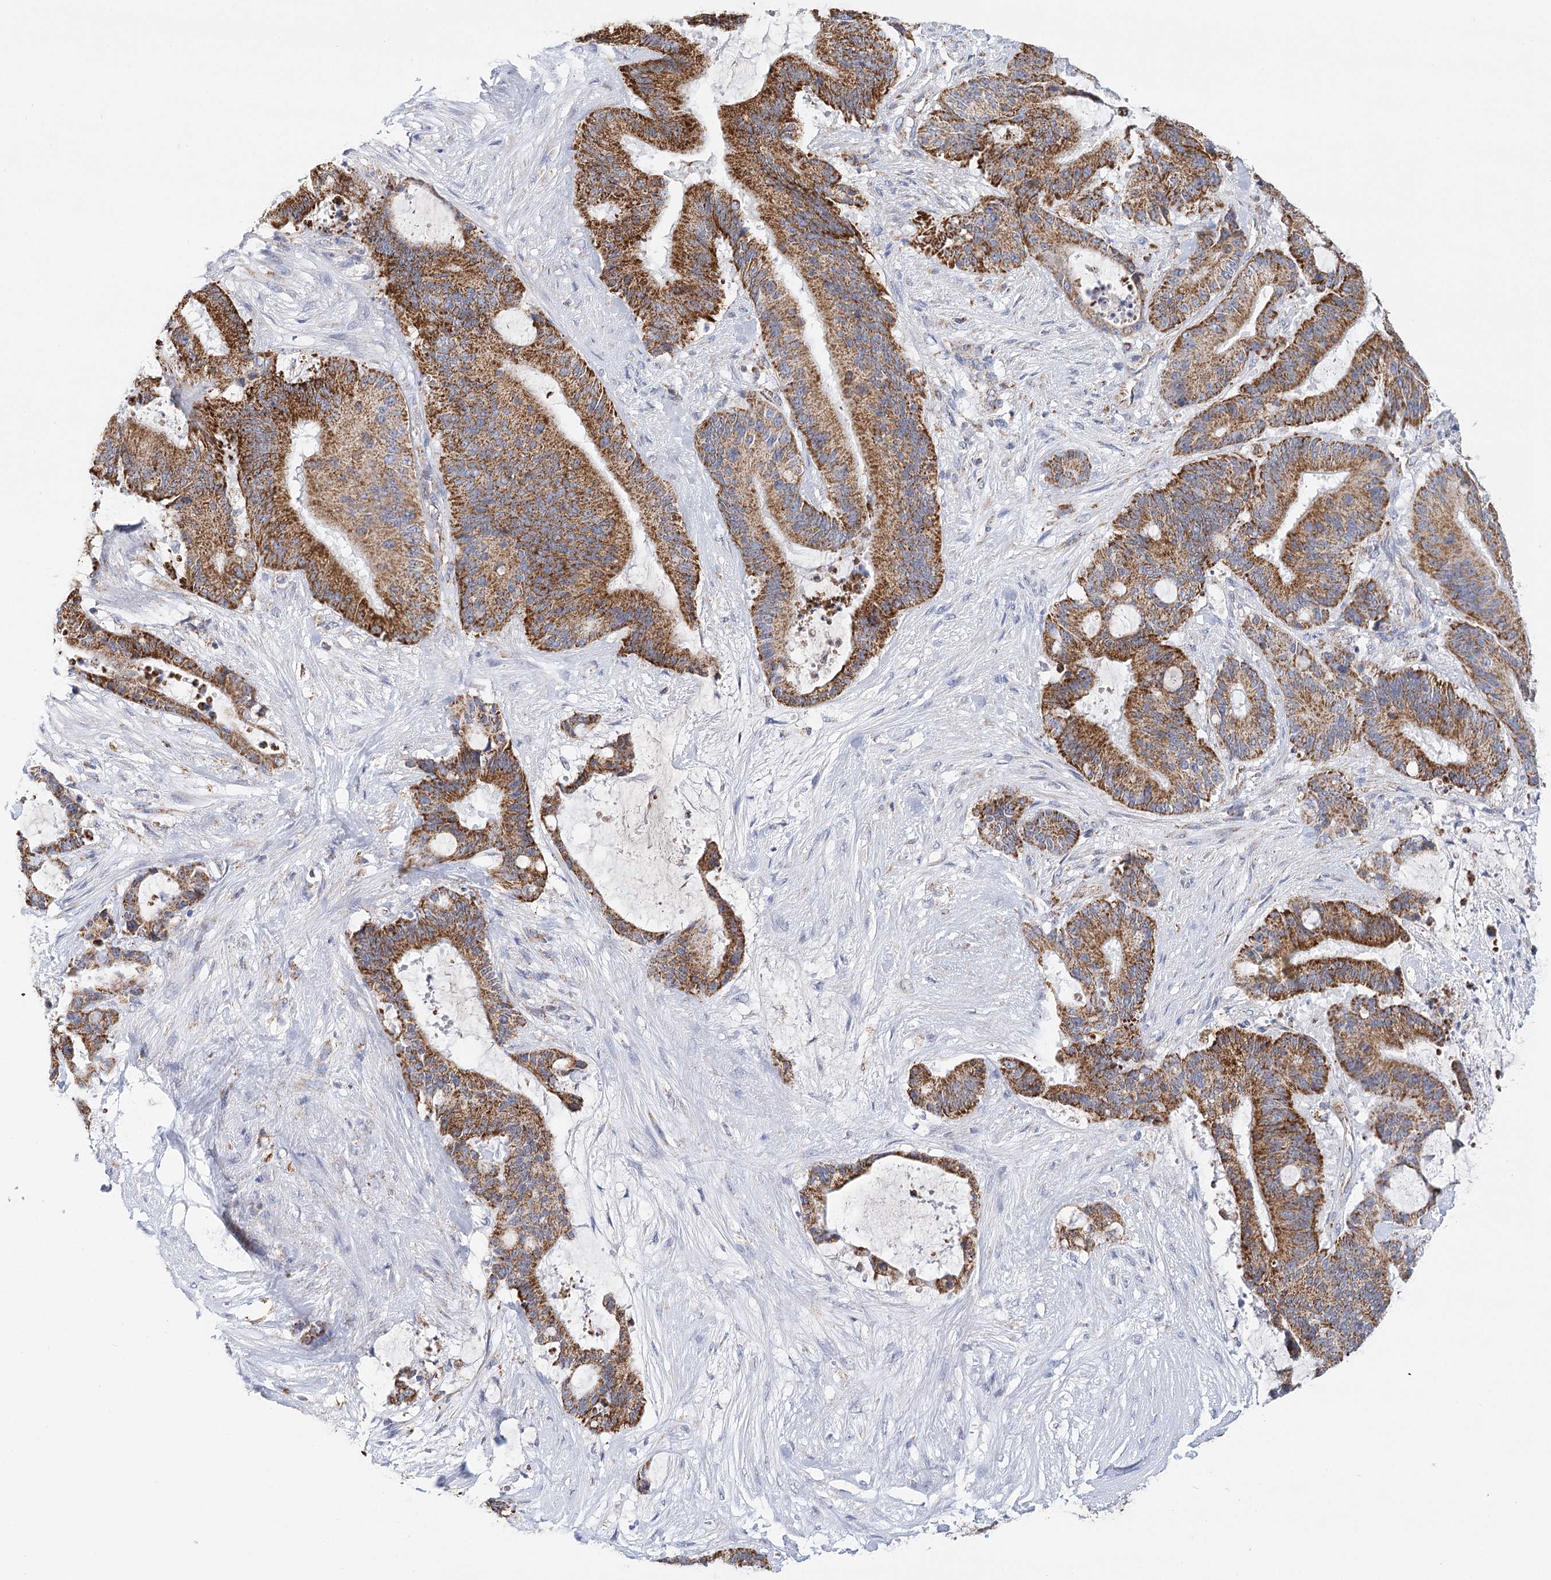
{"staining": {"intensity": "strong", "quantity": ">75%", "location": "cytoplasmic/membranous"}, "tissue": "liver cancer", "cell_type": "Tumor cells", "image_type": "cancer", "snomed": [{"axis": "morphology", "description": "Normal tissue, NOS"}, {"axis": "morphology", "description": "Cholangiocarcinoma"}, {"axis": "topography", "description": "Liver"}, {"axis": "topography", "description": "Peripheral nerve tissue"}], "caption": "Immunohistochemistry (DAB (3,3'-diaminobenzidine)) staining of liver cancer (cholangiocarcinoma) displays strong cytoplasmic/membranous protein staining in about >75% of tumor cells.", "gene": "LSS", "patient": {"sex": "female", "age": 73}}